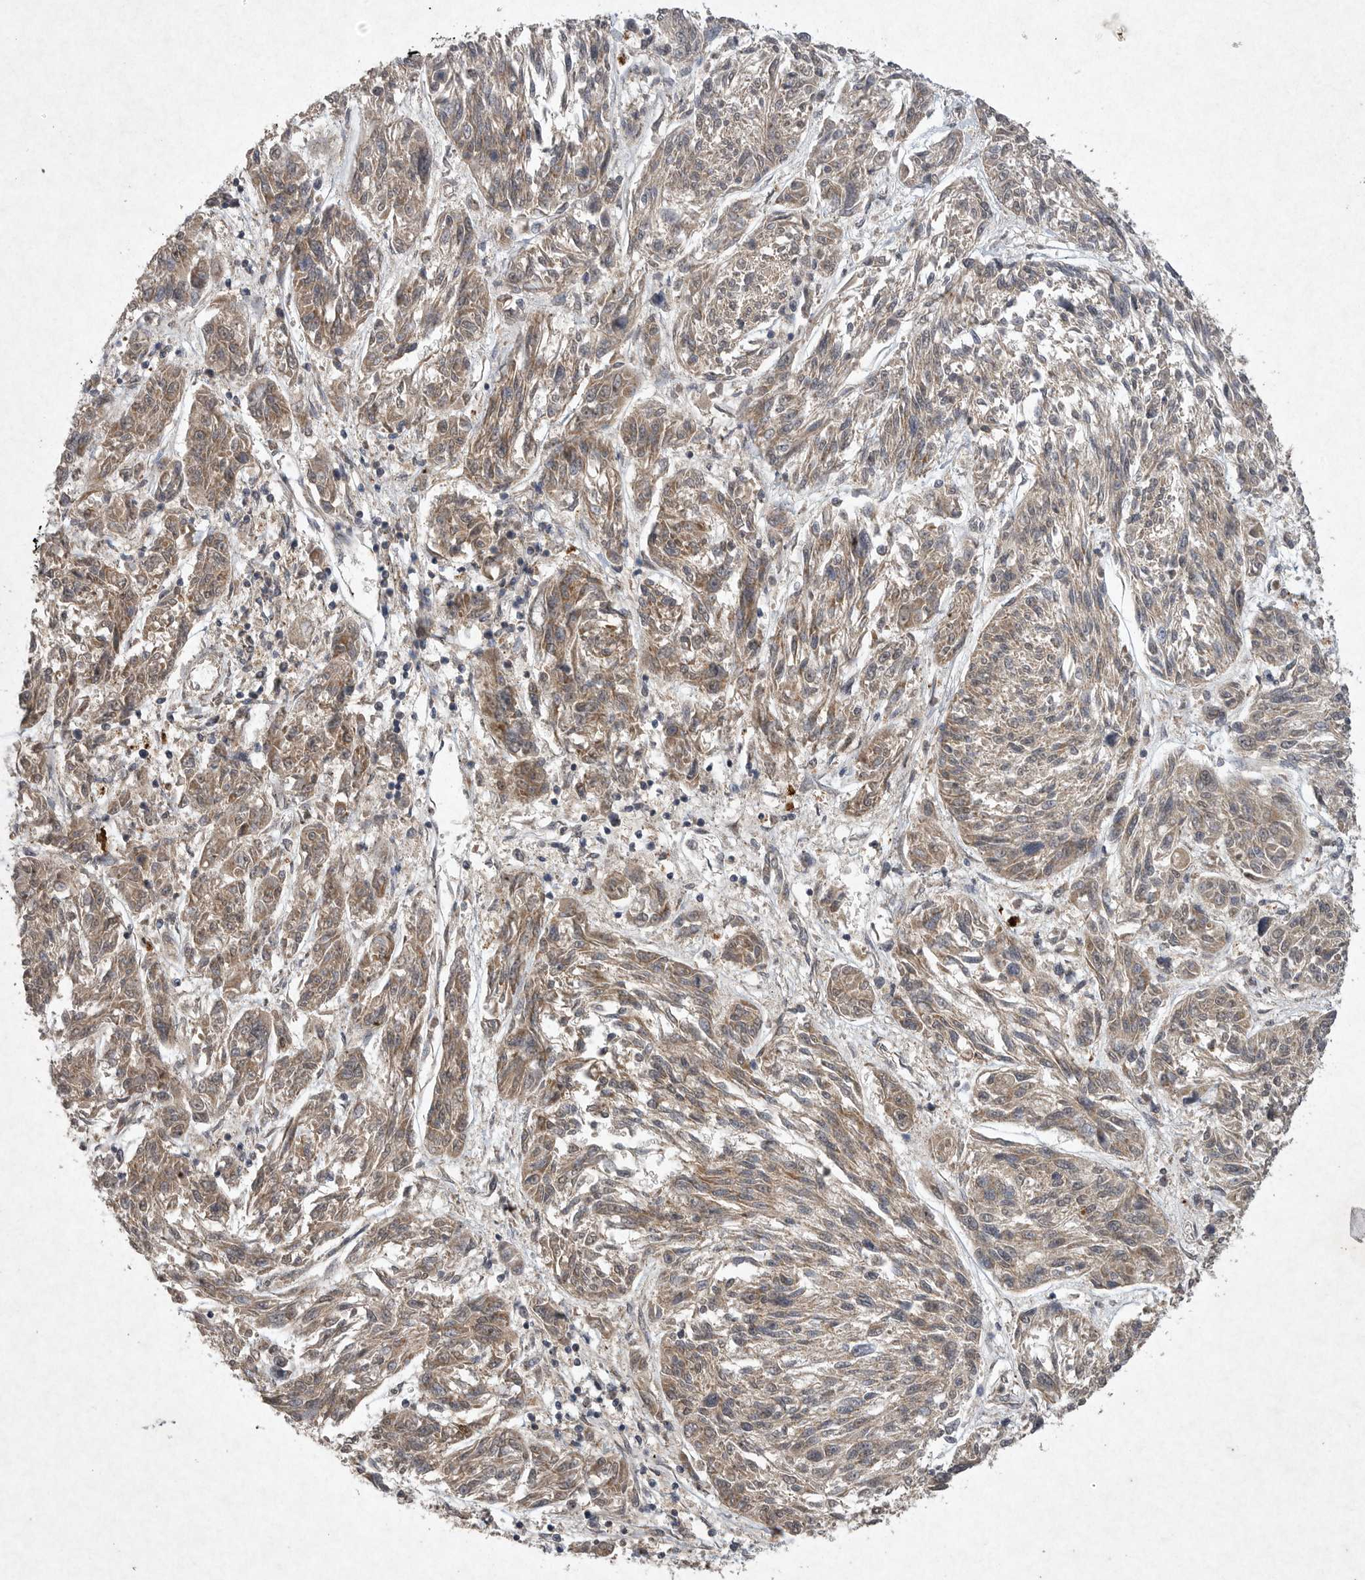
{"staining": {"intensity": "weak", "quantity": ">75%", "location": "cytoplasmic/membranous"}, "tissue": "melanoma", "cell_type": "Tumor cells", "image_type": "cancer", "snomed": [{"axis": "morphology", "description": "Malignant melanoma, NOS"}, {"axis": "topography", "description": "Skin"}], "caption": "Human malignant melanoma stained with a protein marker displays weak staining in tumor cells.", "gene": "DDR1", "patient": {"sex": "male", "age": 53}}